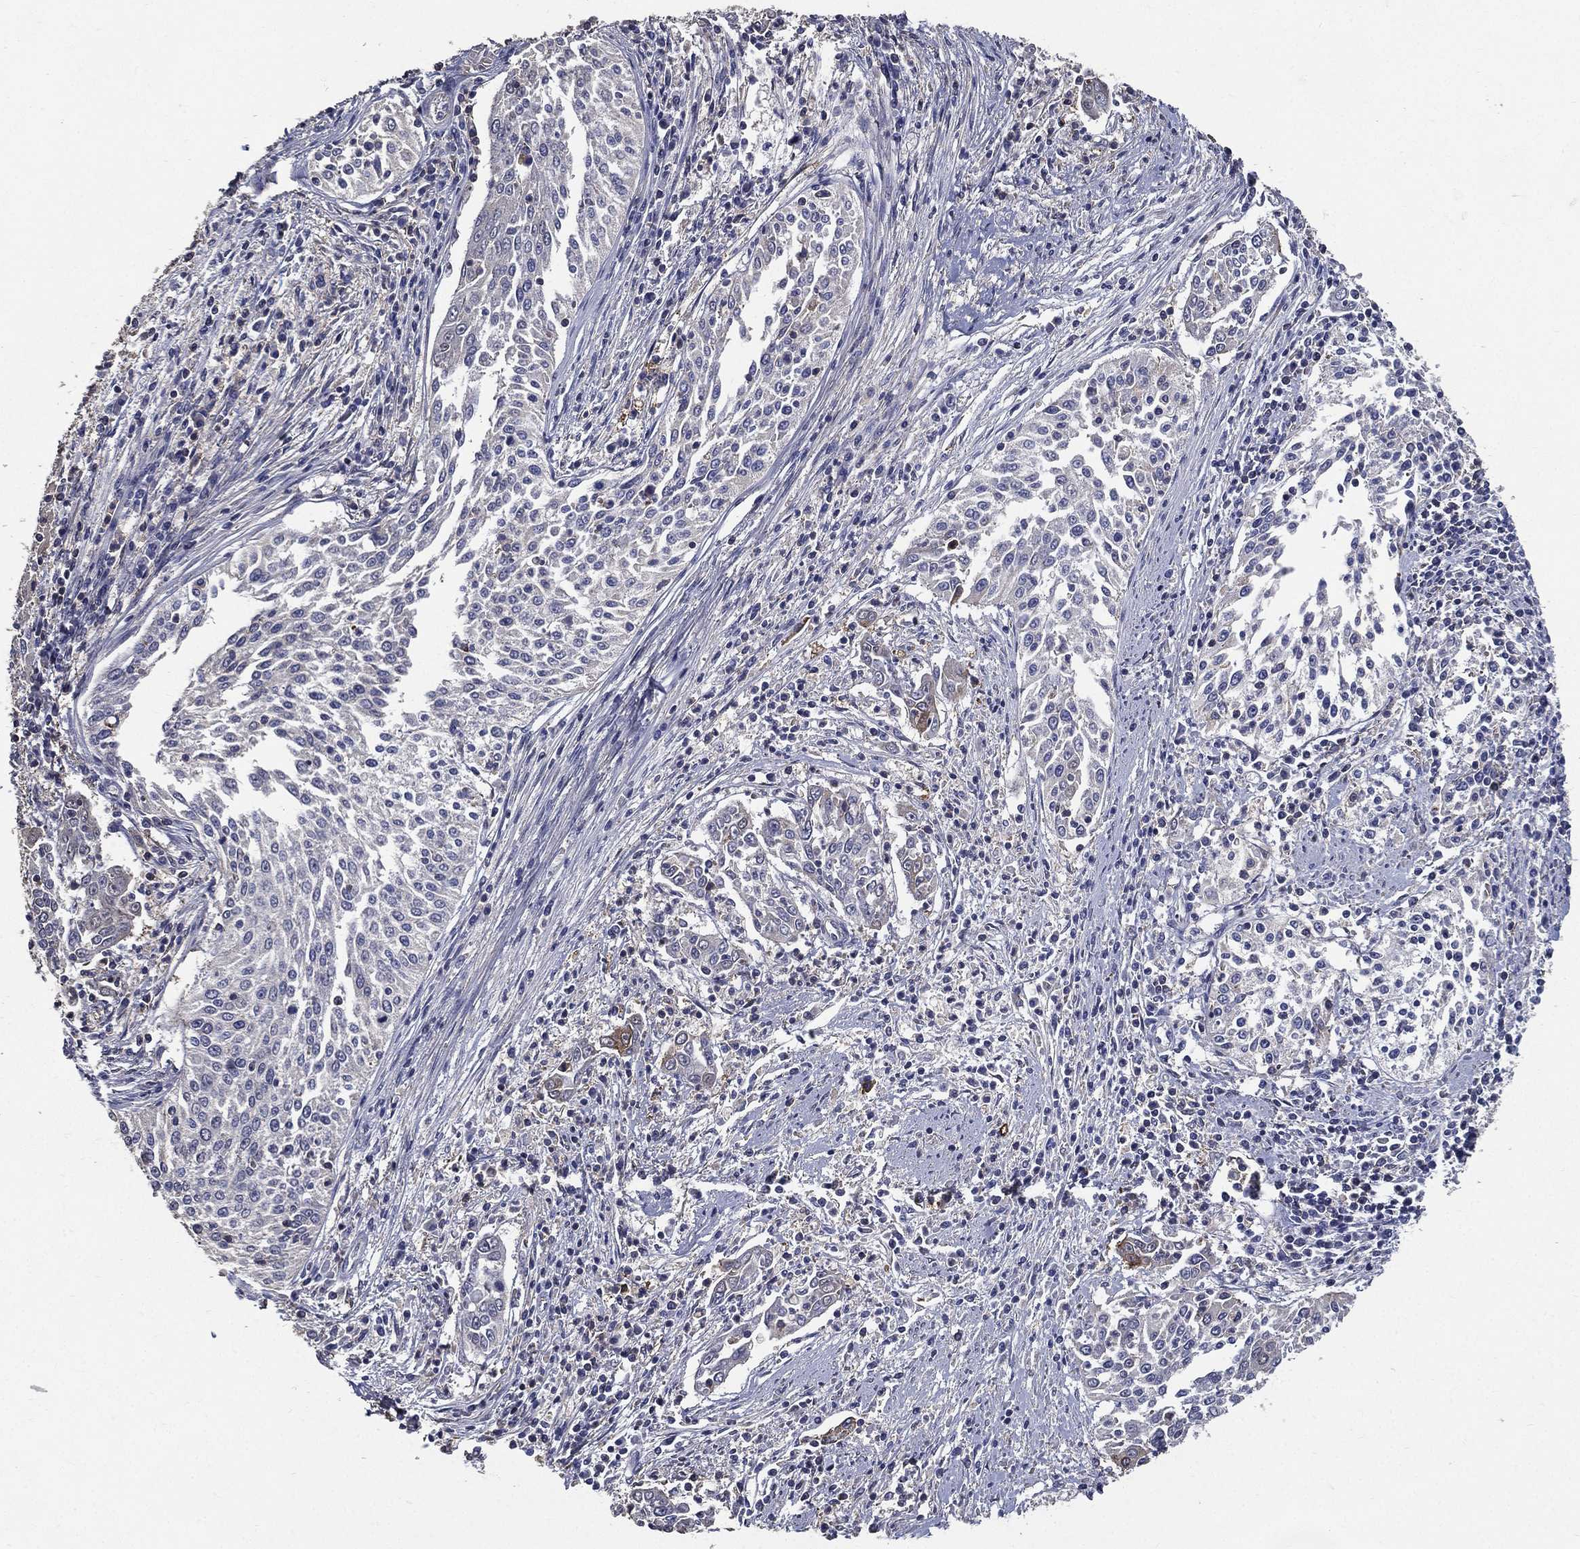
{"staining": {"intensity": "negative", "quantity": "none", "location": "none"}, "tissue": "cervical cancer", "cell_type": "Tumor cells", "image_type": "cancer", "snomed": [{"axis": "morphology", "description": "Squamous cell carcinoma, NOS"}, {"axis": "topography", "description": "Cervix"}], "caption": "Immunohistochemistry (IHC) photomicrograph of human cervical squamous cell carcinoma stained for a protein (brown), which exhibits no expression in tumor cells.", "gene": "SERPINB2", "patient": {"sex": "female", "age": 41}}